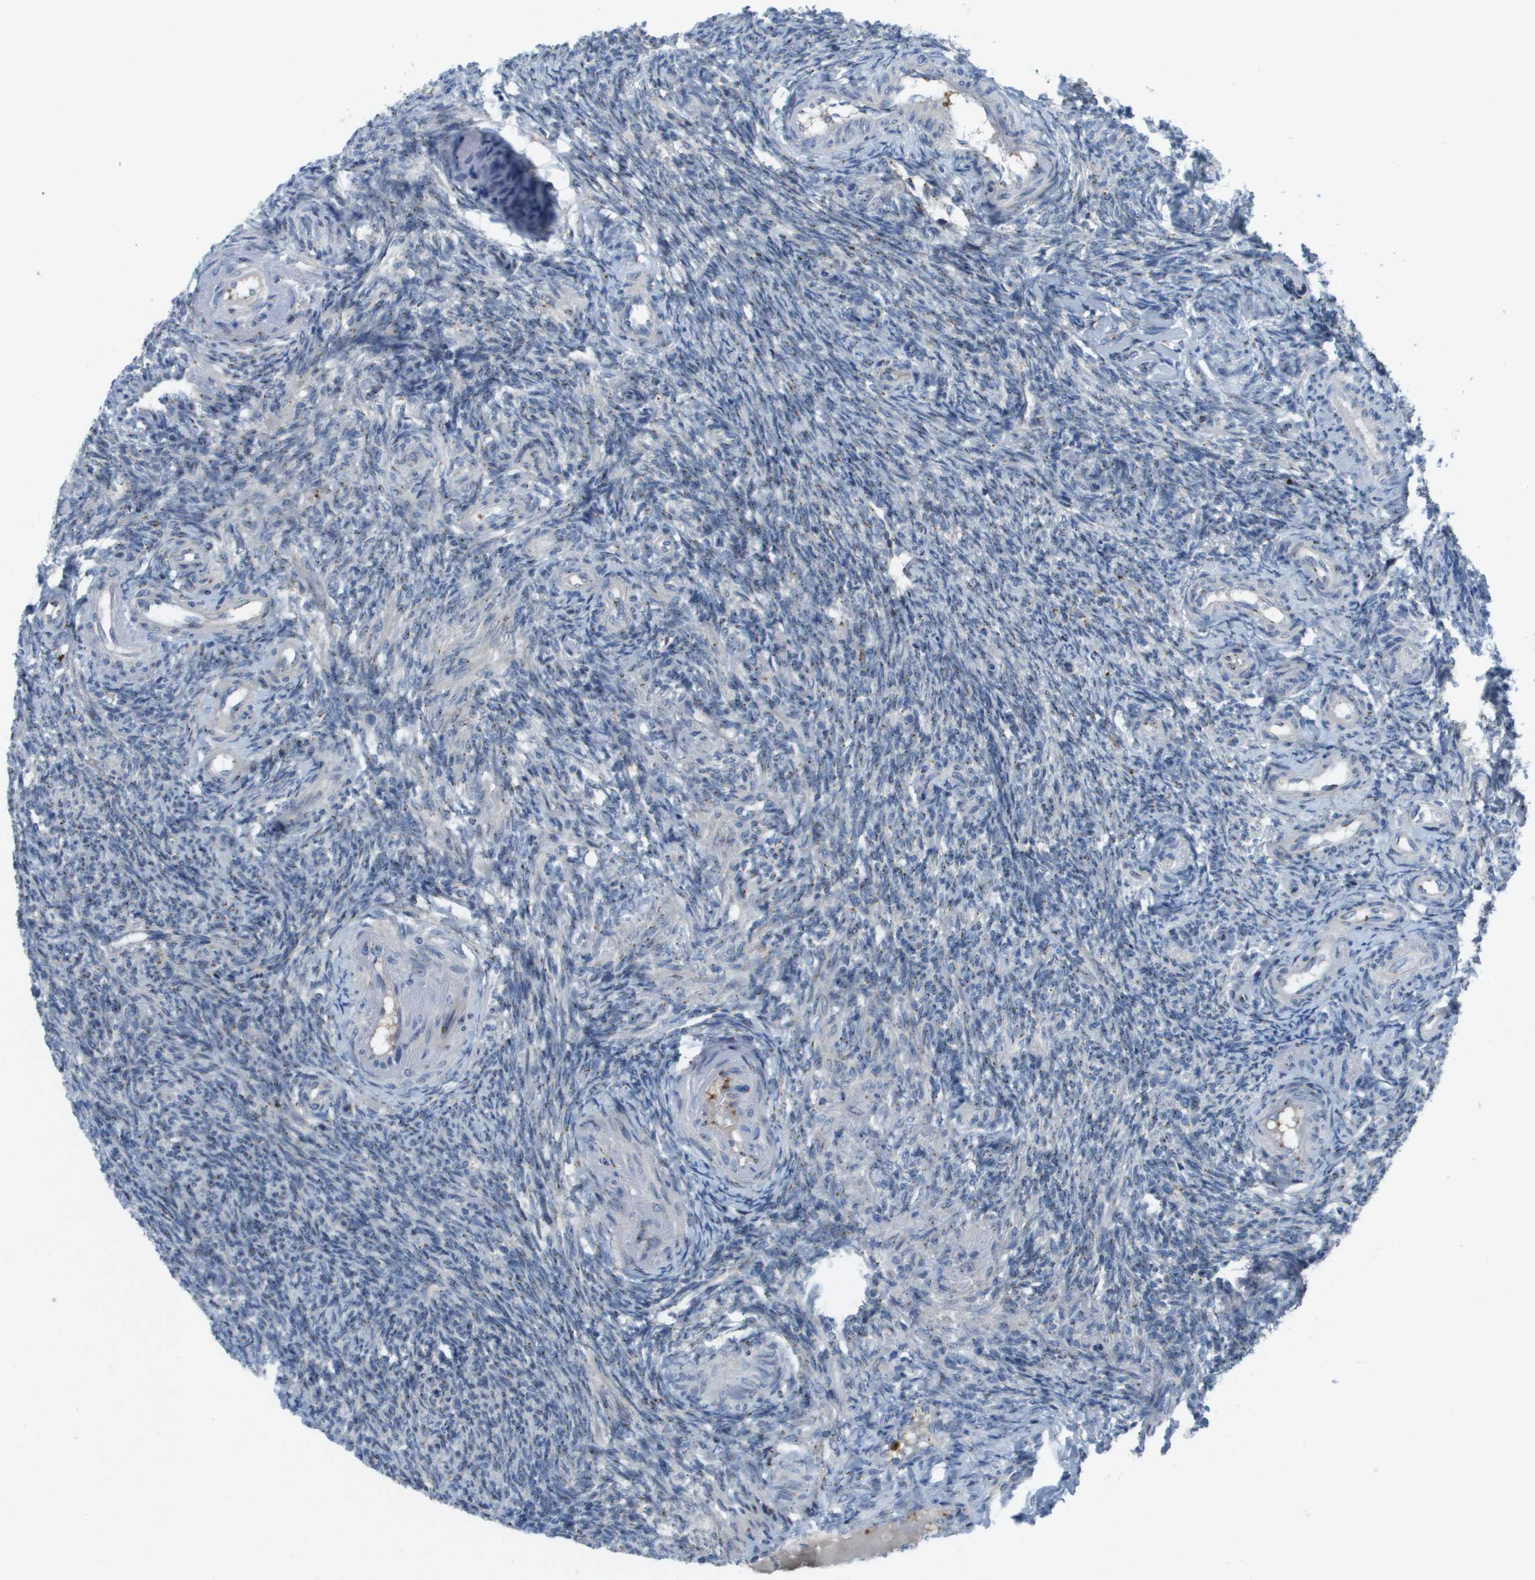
{"staining": {"intensity": "weak", "quantity": ">75%", "location": "cytoplasmic/membranous"}, "tissue": "ovary", "cell_type": "Follicle cells", "image_type": "normal", "snomed": [{"axis": "morphology", "description": "Normal tissue, NOS"}, {"axis": "topography", "description": "Ovary"}], "caption": "Immunohistochemical staining of benign human ovary shows weak cytoplasmic/membranous protein positivity in about >75% of follicle cells. Using DAB (3,3'-diaminobenzidine) (brown) and hematoxylin (blue) stains, captured at high magnification using brightfield microscopy.", "gene": "QSOX2", "patient": {"sex": "female", "age": 41}}